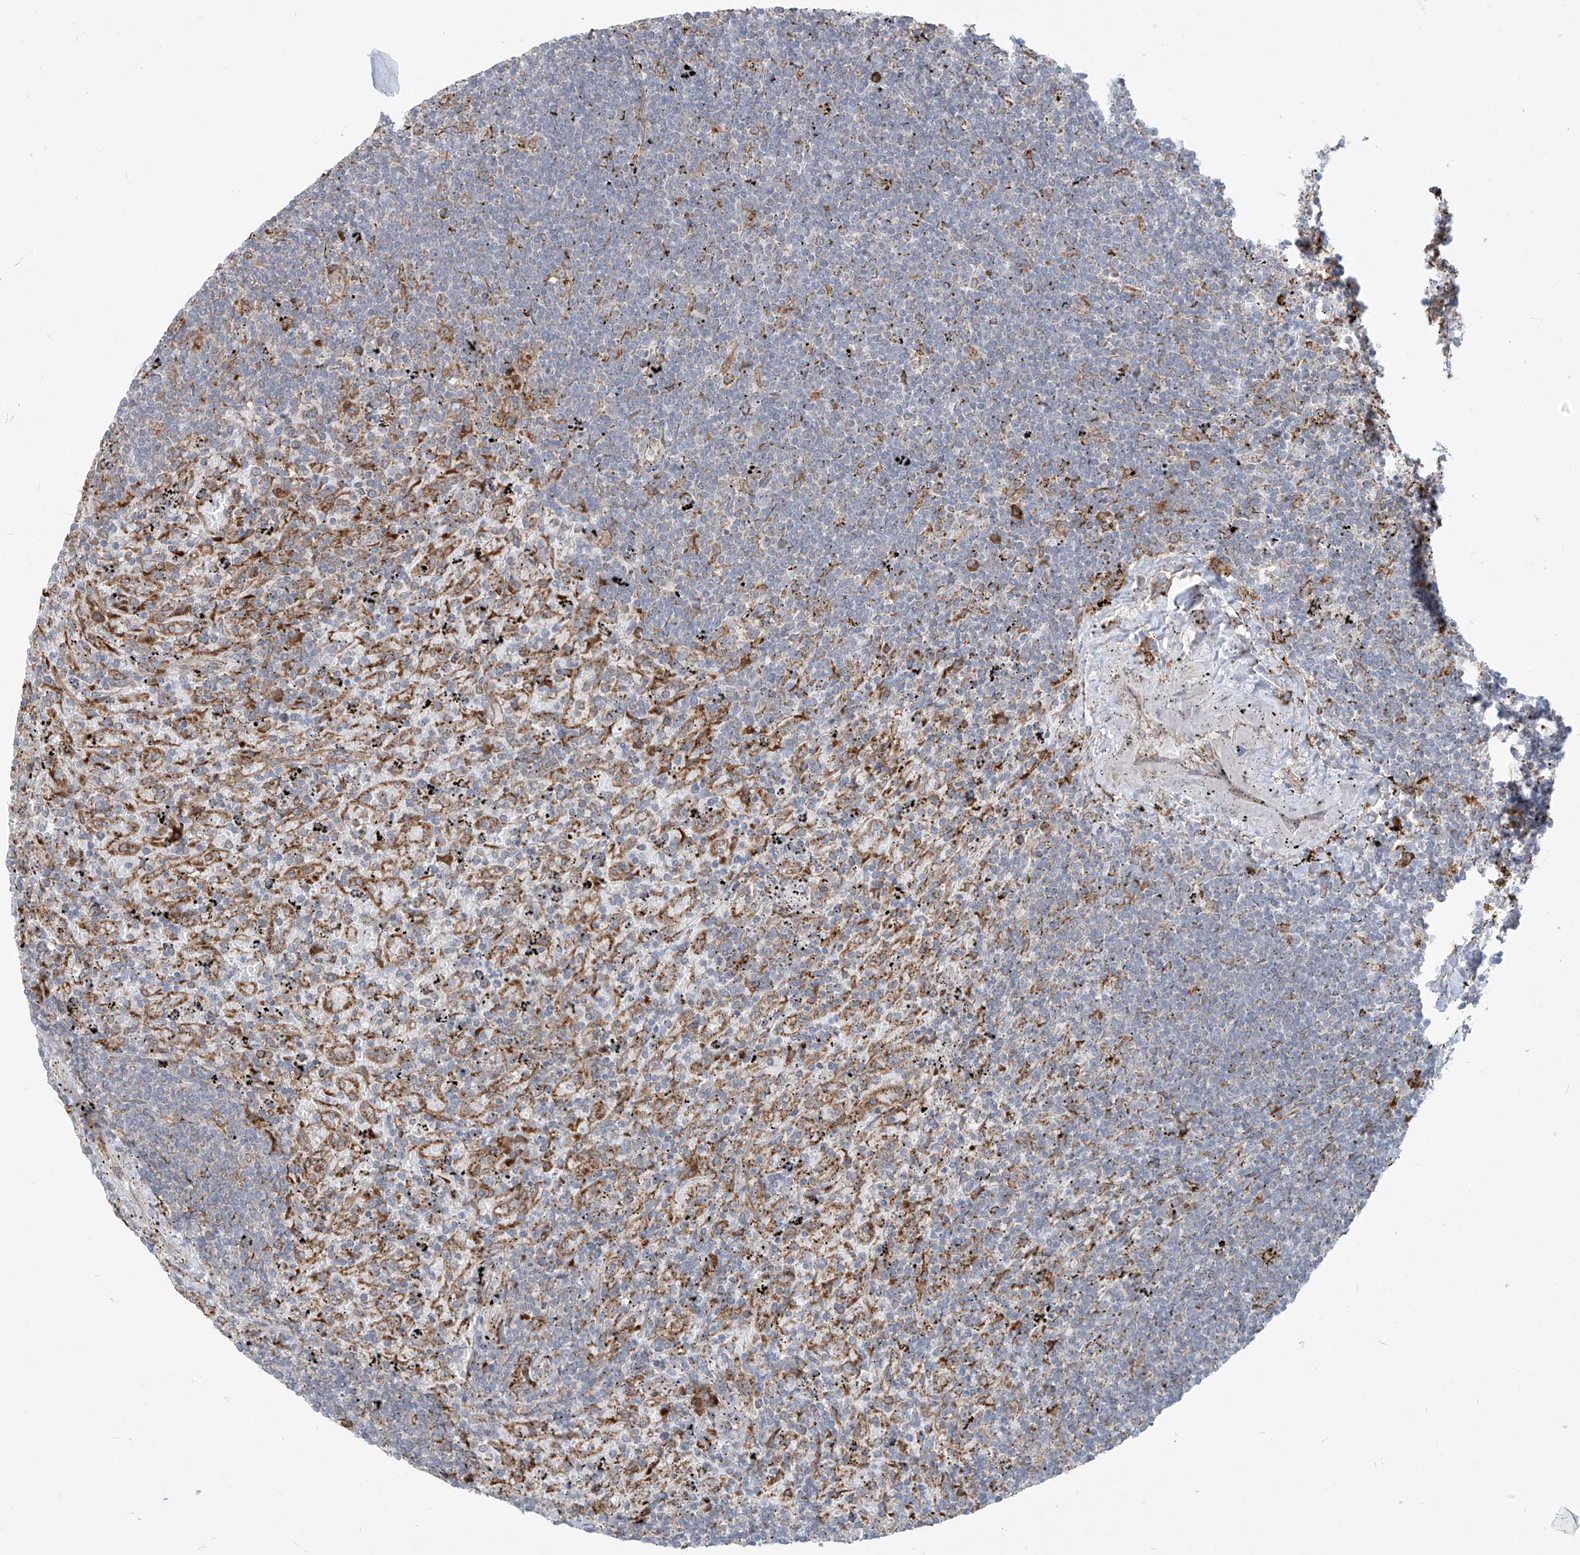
{"staining": {"intensity": "moderate", "quantity": "<25%", "location": "cytoplasmic/membranous"}, "tissue": "lymphoma", "cell_type": "Tumor cells", "image_type": "cancer", "snomed": [{"axis": "morphology", "description": "Malignant lymphoma, non-Hodgkin's type, Low grade"}, {"axis": "topography", "description": "Spleen"}], "caption": "Lymphoma stained for a protein demonstrates moderate cytoplasmic/membranous positivity in tumor cells. (DAB IHC with brightfield microscopy, high magnification).", "gene": "KATNIP", "patient": {"sex": "male", "age": 76}}